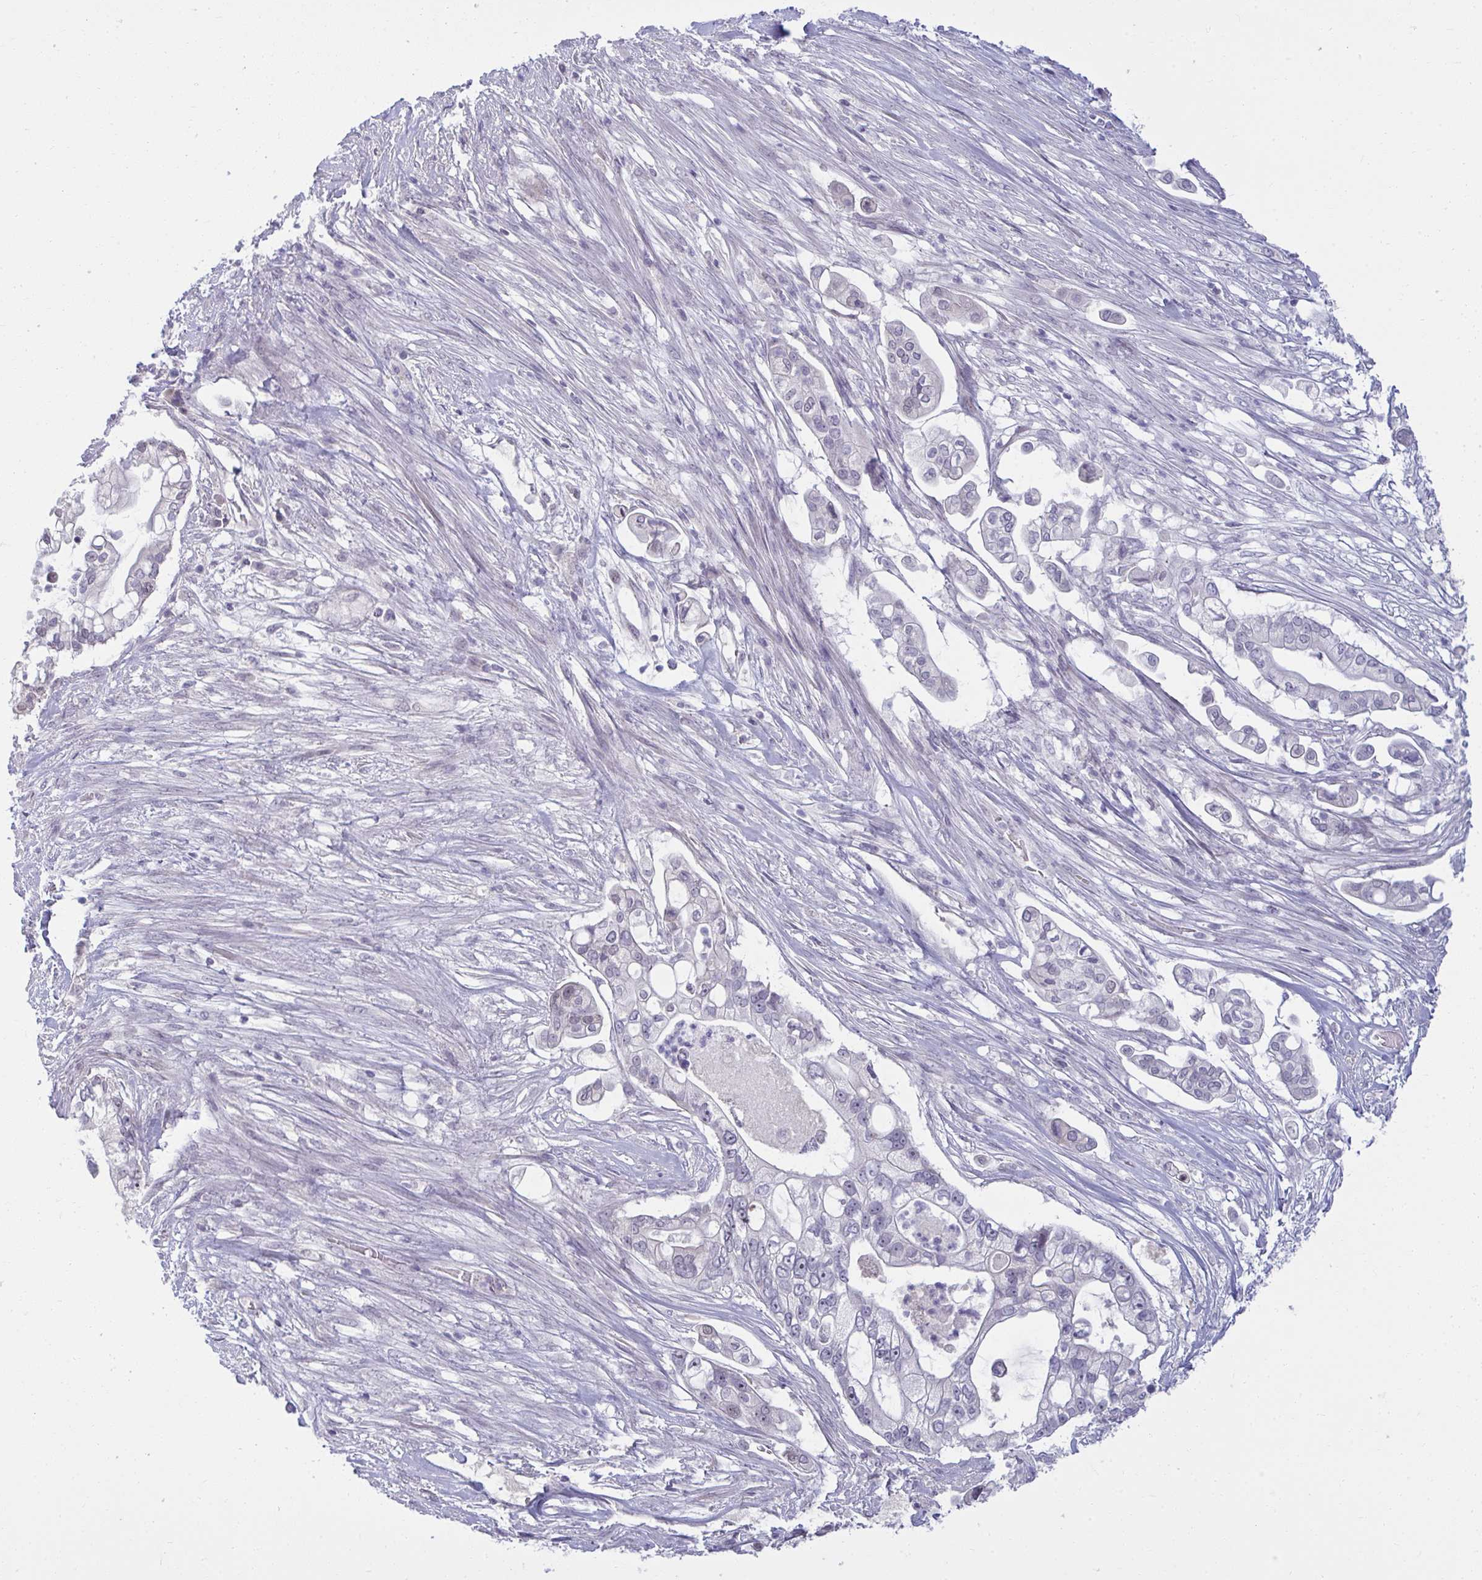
{"staining": {"intensity": "negative", "quantity": "none", "location": "none"}, "tissue": "pancreatic cancer", "cell_type": "Tumor cells", "image_type": "cancer", "snomed": [{"axis": "morphology", "description": "Adenocarcinoma, NOS"}, {"axis": "topography", "description": "Pancreas"}], "caption": "High magnification brightfield microscopy of adenocarcinoma (pancreatic) stained with DAB (brown) and counterstained with hematoxylin (blue): tumor cells show no significant staining.", "gene": "RNASEH1", "patient": {"sex": "female", "age": 69}}